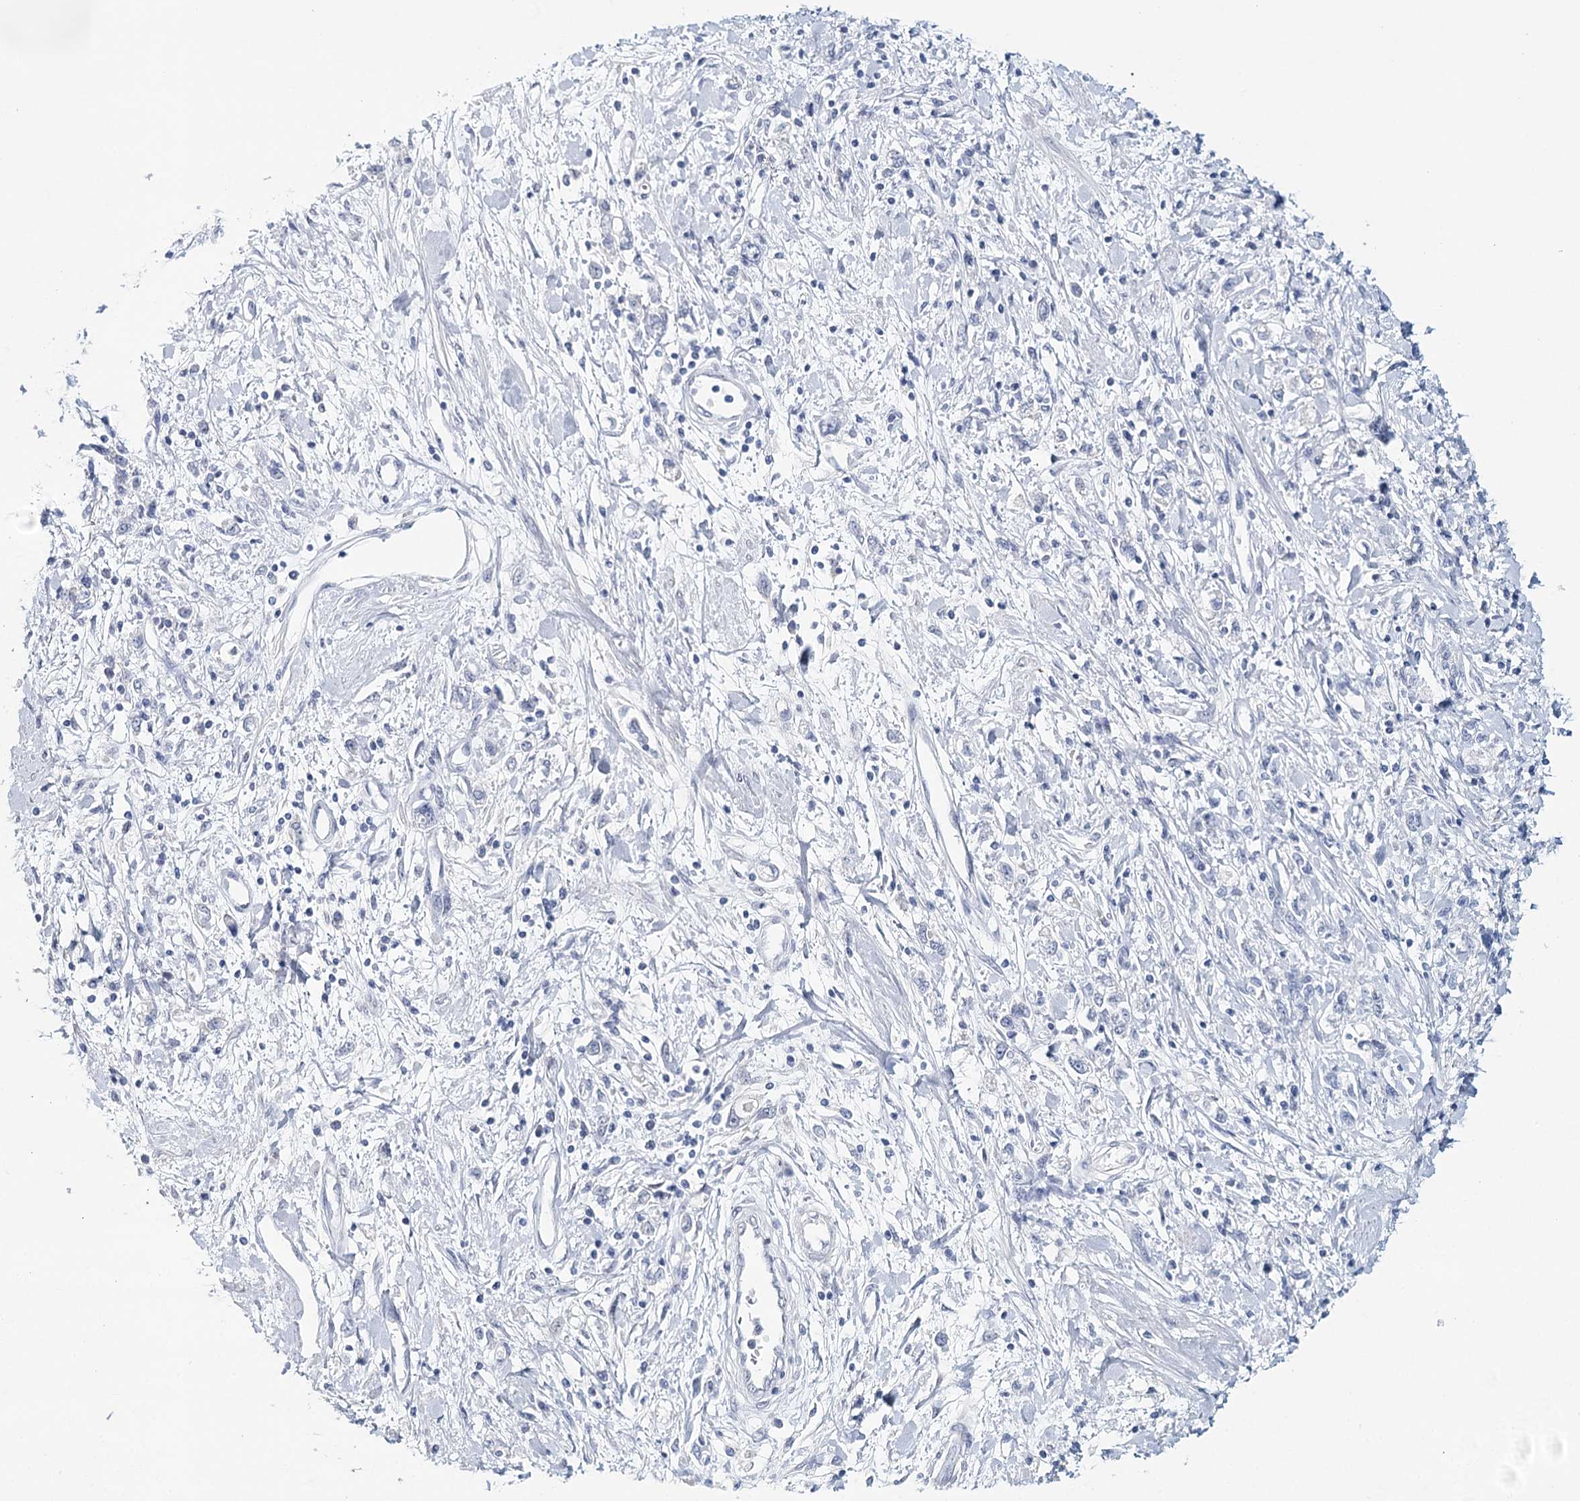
{"staining": {"intensity": "negative", "quantity": "none", "location": "none"}, "tissue": "stomach cancer", "cell_type": "Tumor cells", "image_type": "cancer", "snomed": [{"axis": "morphology", "description": "Adenocarcinoma, NOS"}, {"axis": "topography", "description": "Stomach"}], "caption": "This is an immunohistochemistry (IHC) histopathology image of human stomach adenocarcinoma. There is no staining in tumor cells.", "gene": "HSPA4L", "patient": {"sex": "female", "age": 76}}